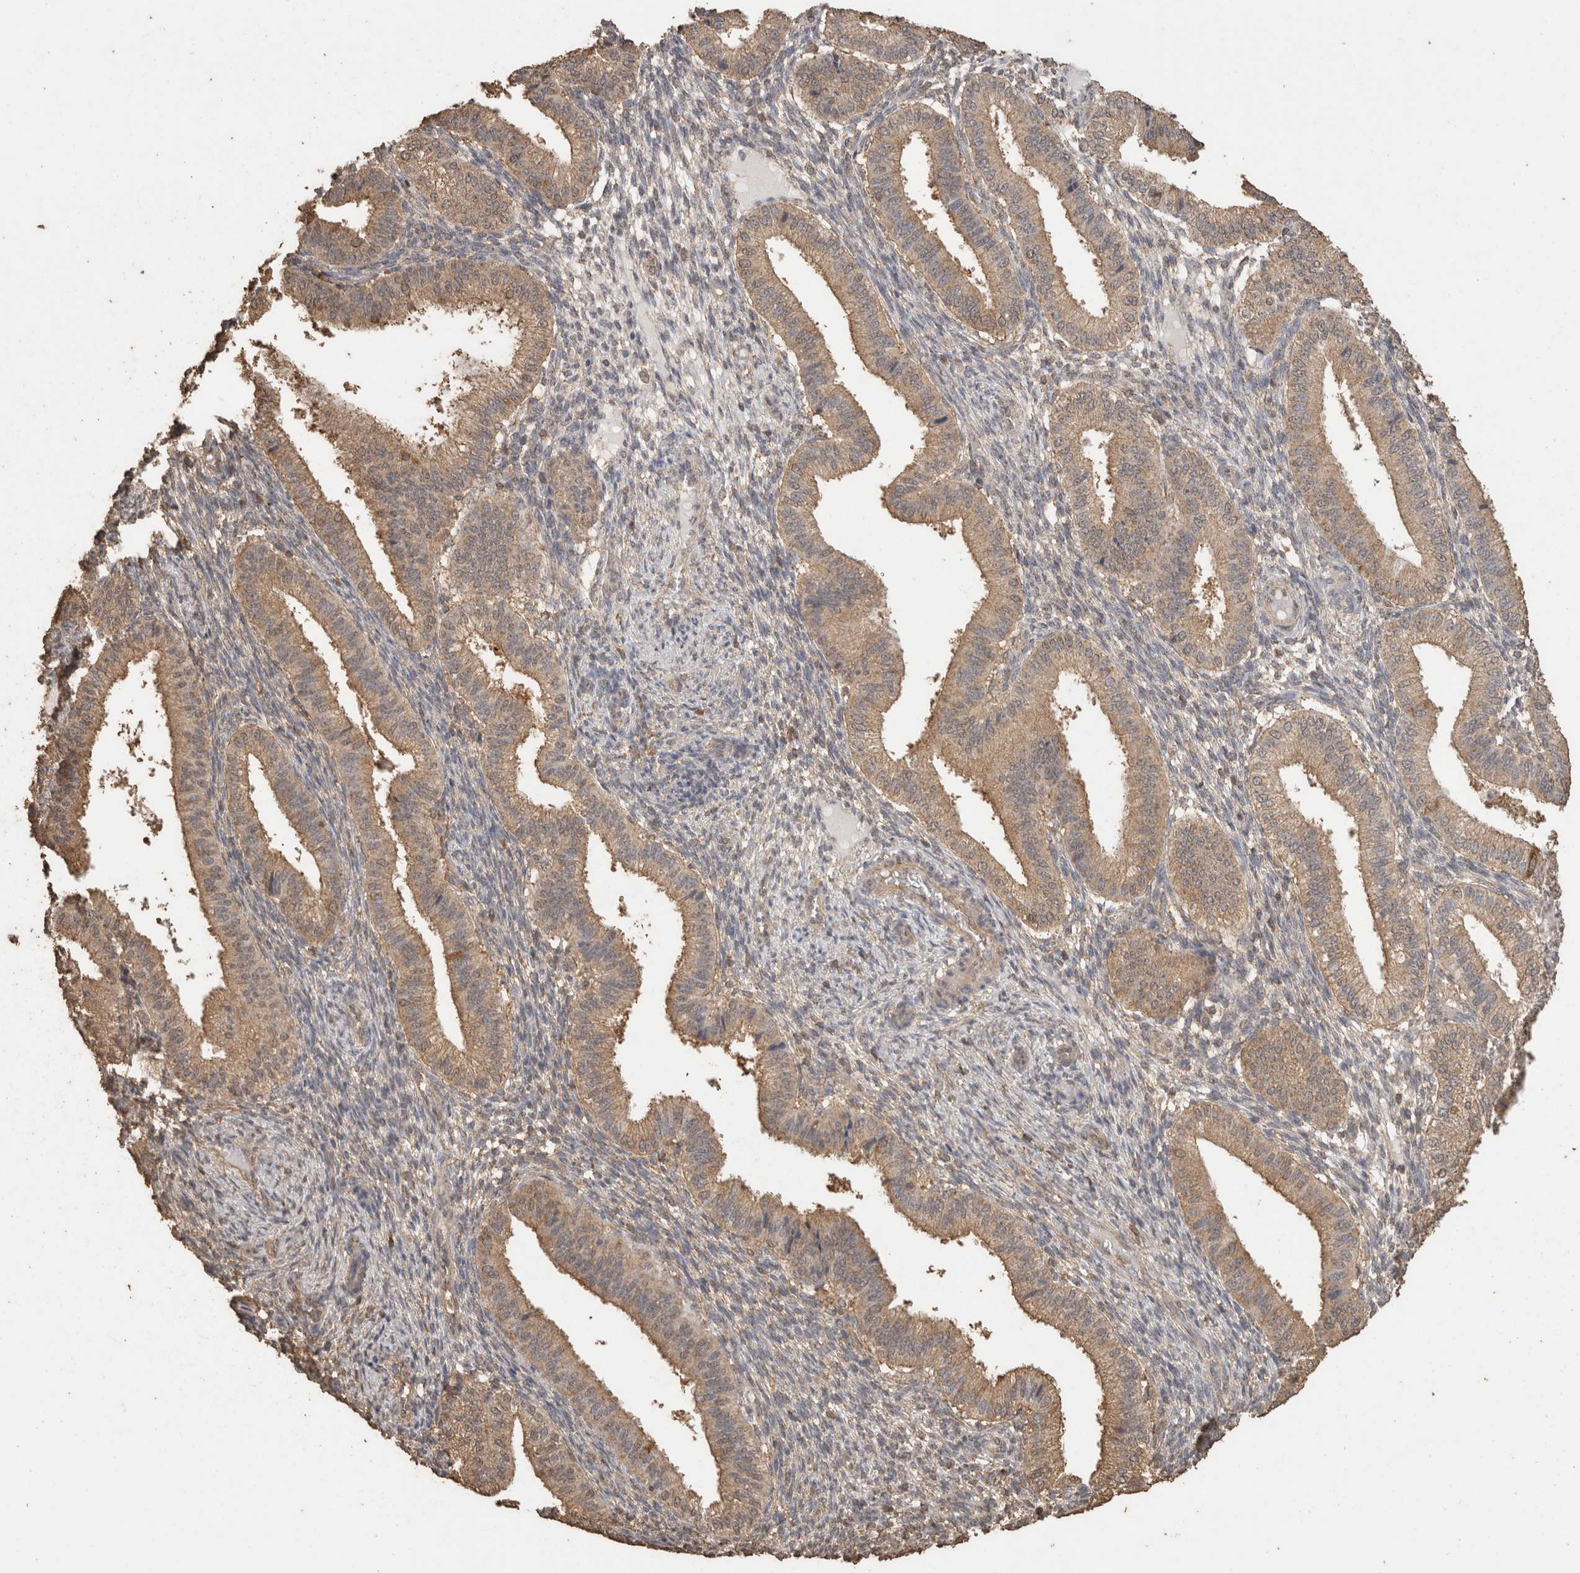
{"staining": {"intensity": "negative", "quantity": "none", "location": "none"}, "tissue": "endometrium", "cell_type": "Cells in endometrial stroma", "image_type": "normal", "snomed": [{"axis": "morphology", "description": "Normal tissue, NOS"}, {"axis": "topography", "description": "Endometrium"}], "caption": "An image of endometrium stained for a protein demonstrates no brown staining in cells in endometrial stroma.", "gene": "CX3CL1", "patient": {"sex": "female", "age": 39}}